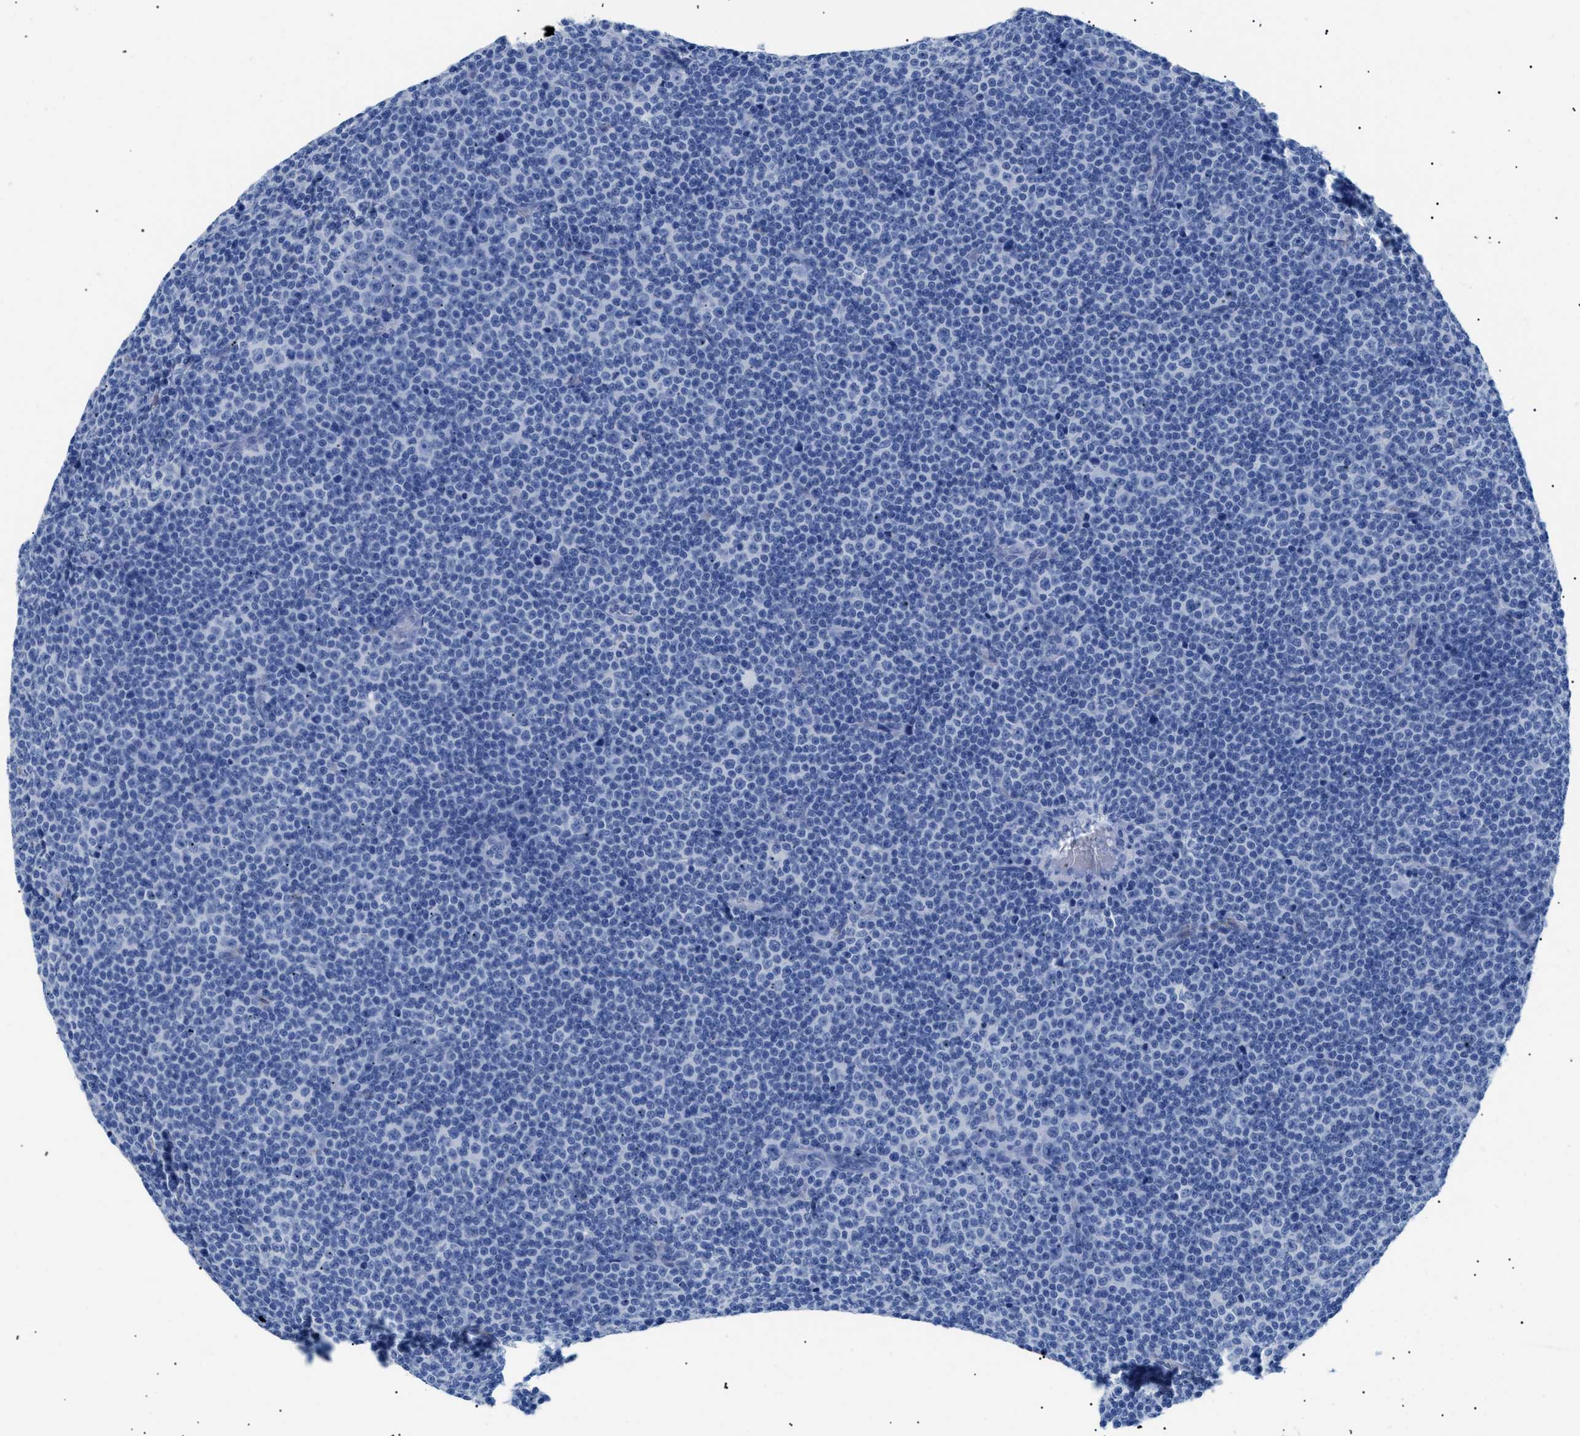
{"staining": {"intensity": "negative", "quantity": "none", "location": "none"}, "tissue": "lymphoma", "cell_type": "Tumor cells", "image_type": "cancer", "snomed": [{"axis": "morphology", "description": "Malignant lymphoma, non-Hodgkin's type, Low grade"}, {"axis": "topography", "description": "Lymph node"}], "caption": "This is an immunohistochemistry (IHC) micrograph of low-grade malignant lymphoma, non-Hodgkin's type. There is no expression in tumor cells.", "gene": "PODXL", "patient": {"sex": "female", "age": 67}}